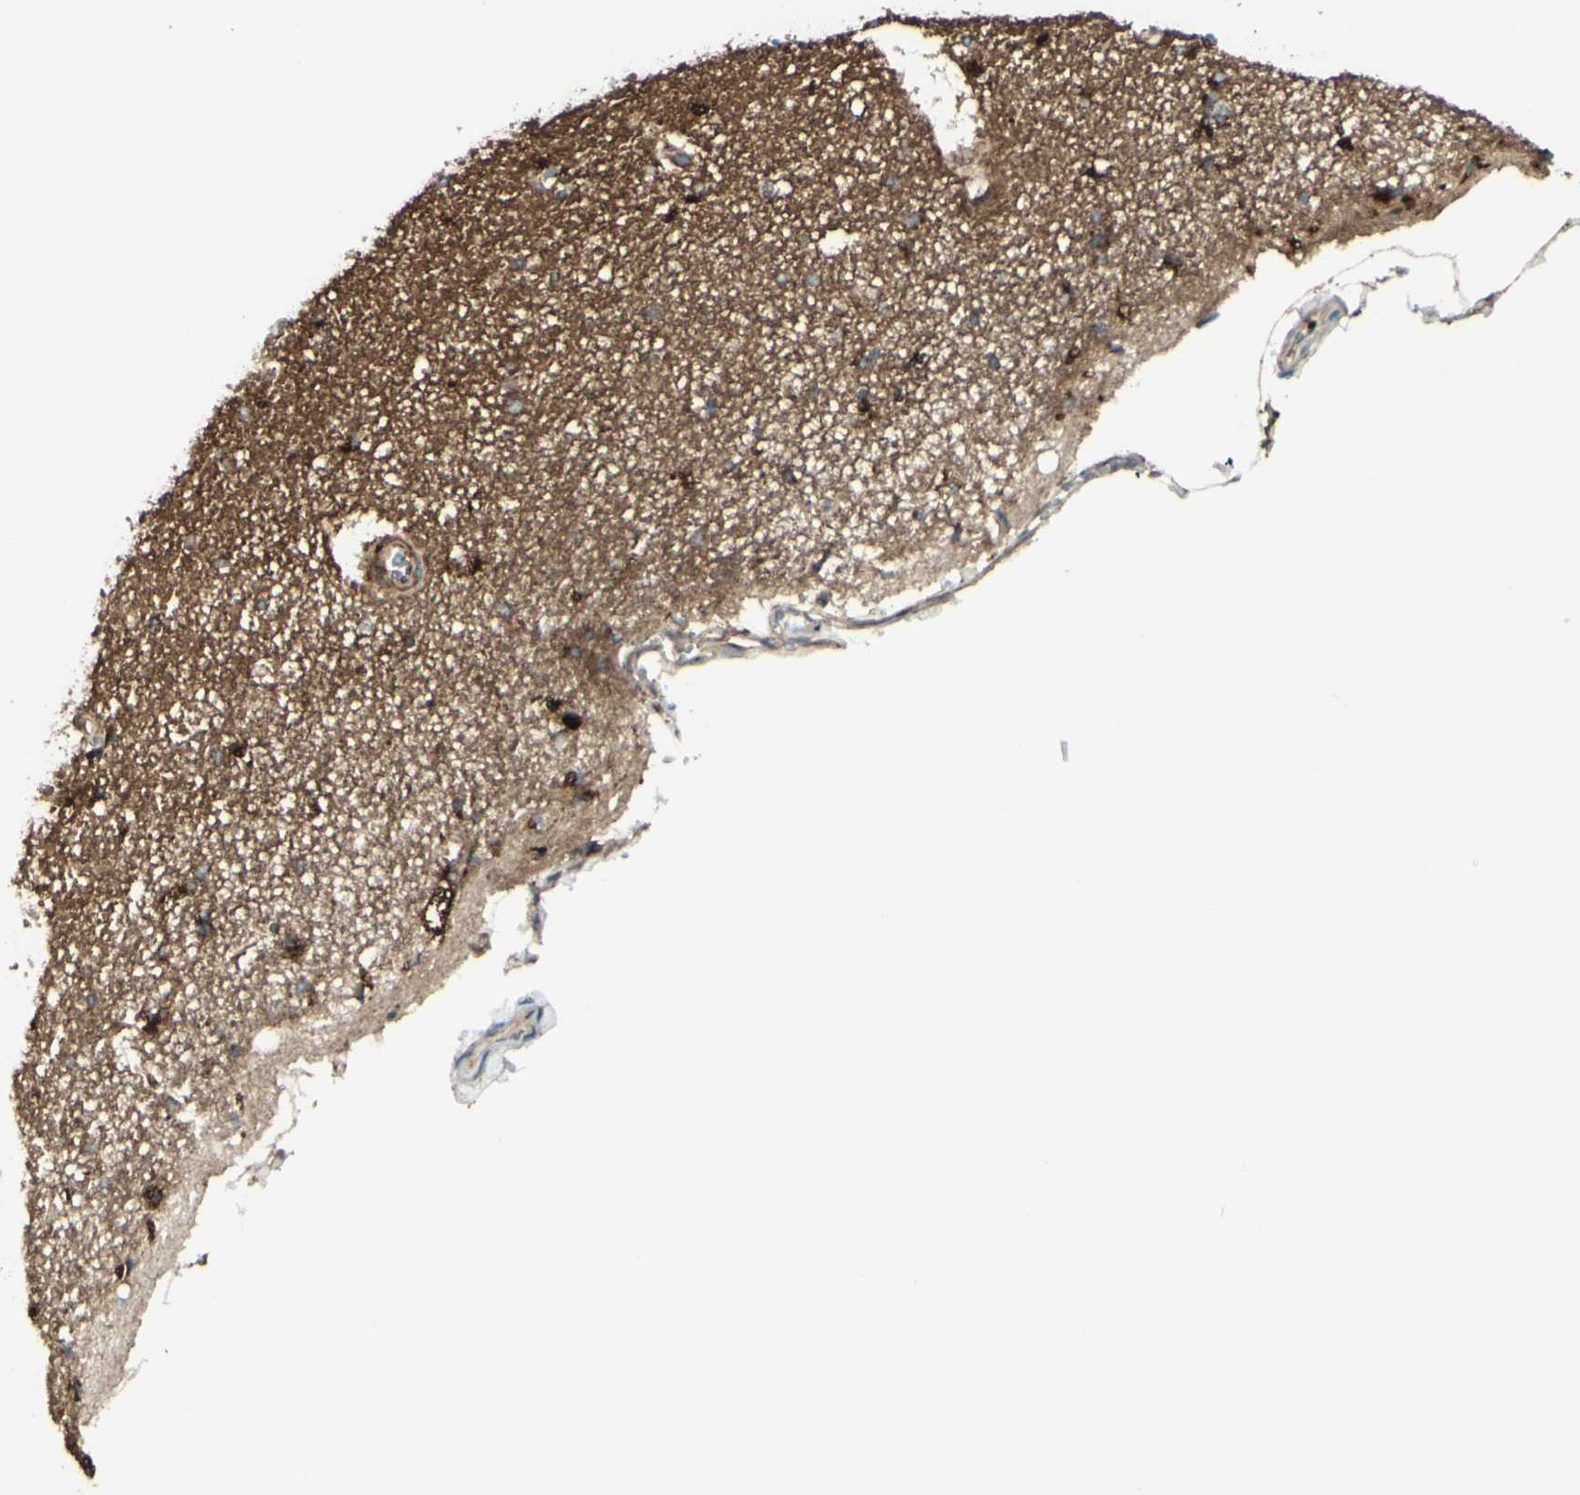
{"staining": {"intensity": "weak", "quantity": ">75%", "location": "cytoplasmic/membranous"}, "tissue": "hippocampus", "cell_type": "Glial cells", "image_type": "normal", "snomed": [{"axis": "morphology", "description": "Normal tissue, NOS"}, {"axis": "topography", "description": "Hippocampus"}], "caption": "This histopathology image shows IHC staining of unremarkable hippocampus, with low weak cytoplasmic/membranous expression in about >75% of glial cells.", "gene": "NAPA", "patient": {"sex": "female", "age": 54}}